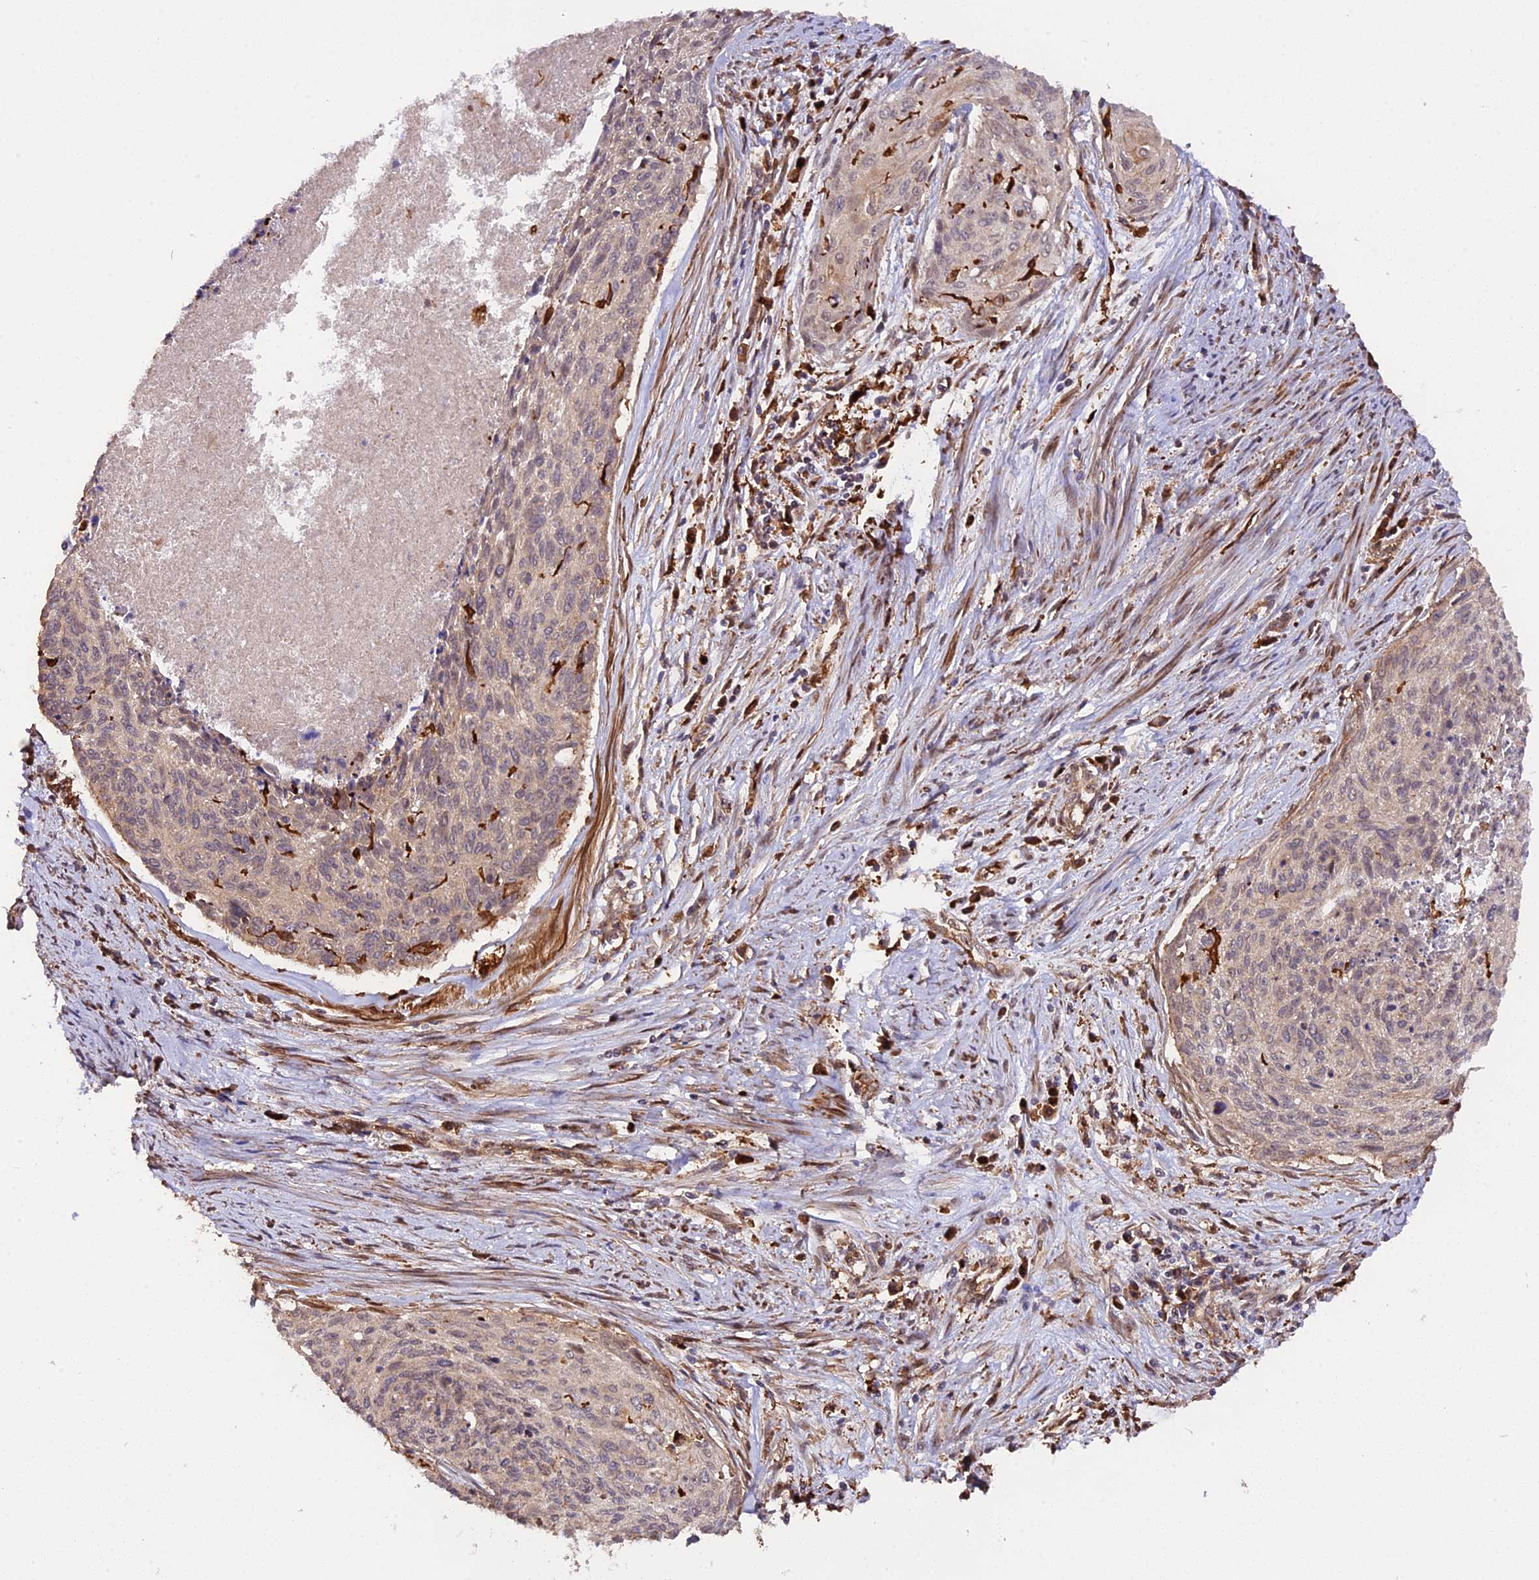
{"staining": {"intensity": "negative", "quantity": "none", "location": "none"}, "tissue": "cervical cancer", "cell_type": "Tumor cells", "image_type": "cancer", "snomed": [{"axis": "morphology", "description": "Squamous cell carcinoma, NOS"}, {"axis": "topography", "description": "Cervix"}], "caption": "This is an immunohistochemistry image of human cervical squamous cell carcinoma. There is no staining in tumor cells.", "gene": "HERPUD1", "patient": {"sex": "female", "age": 55}}